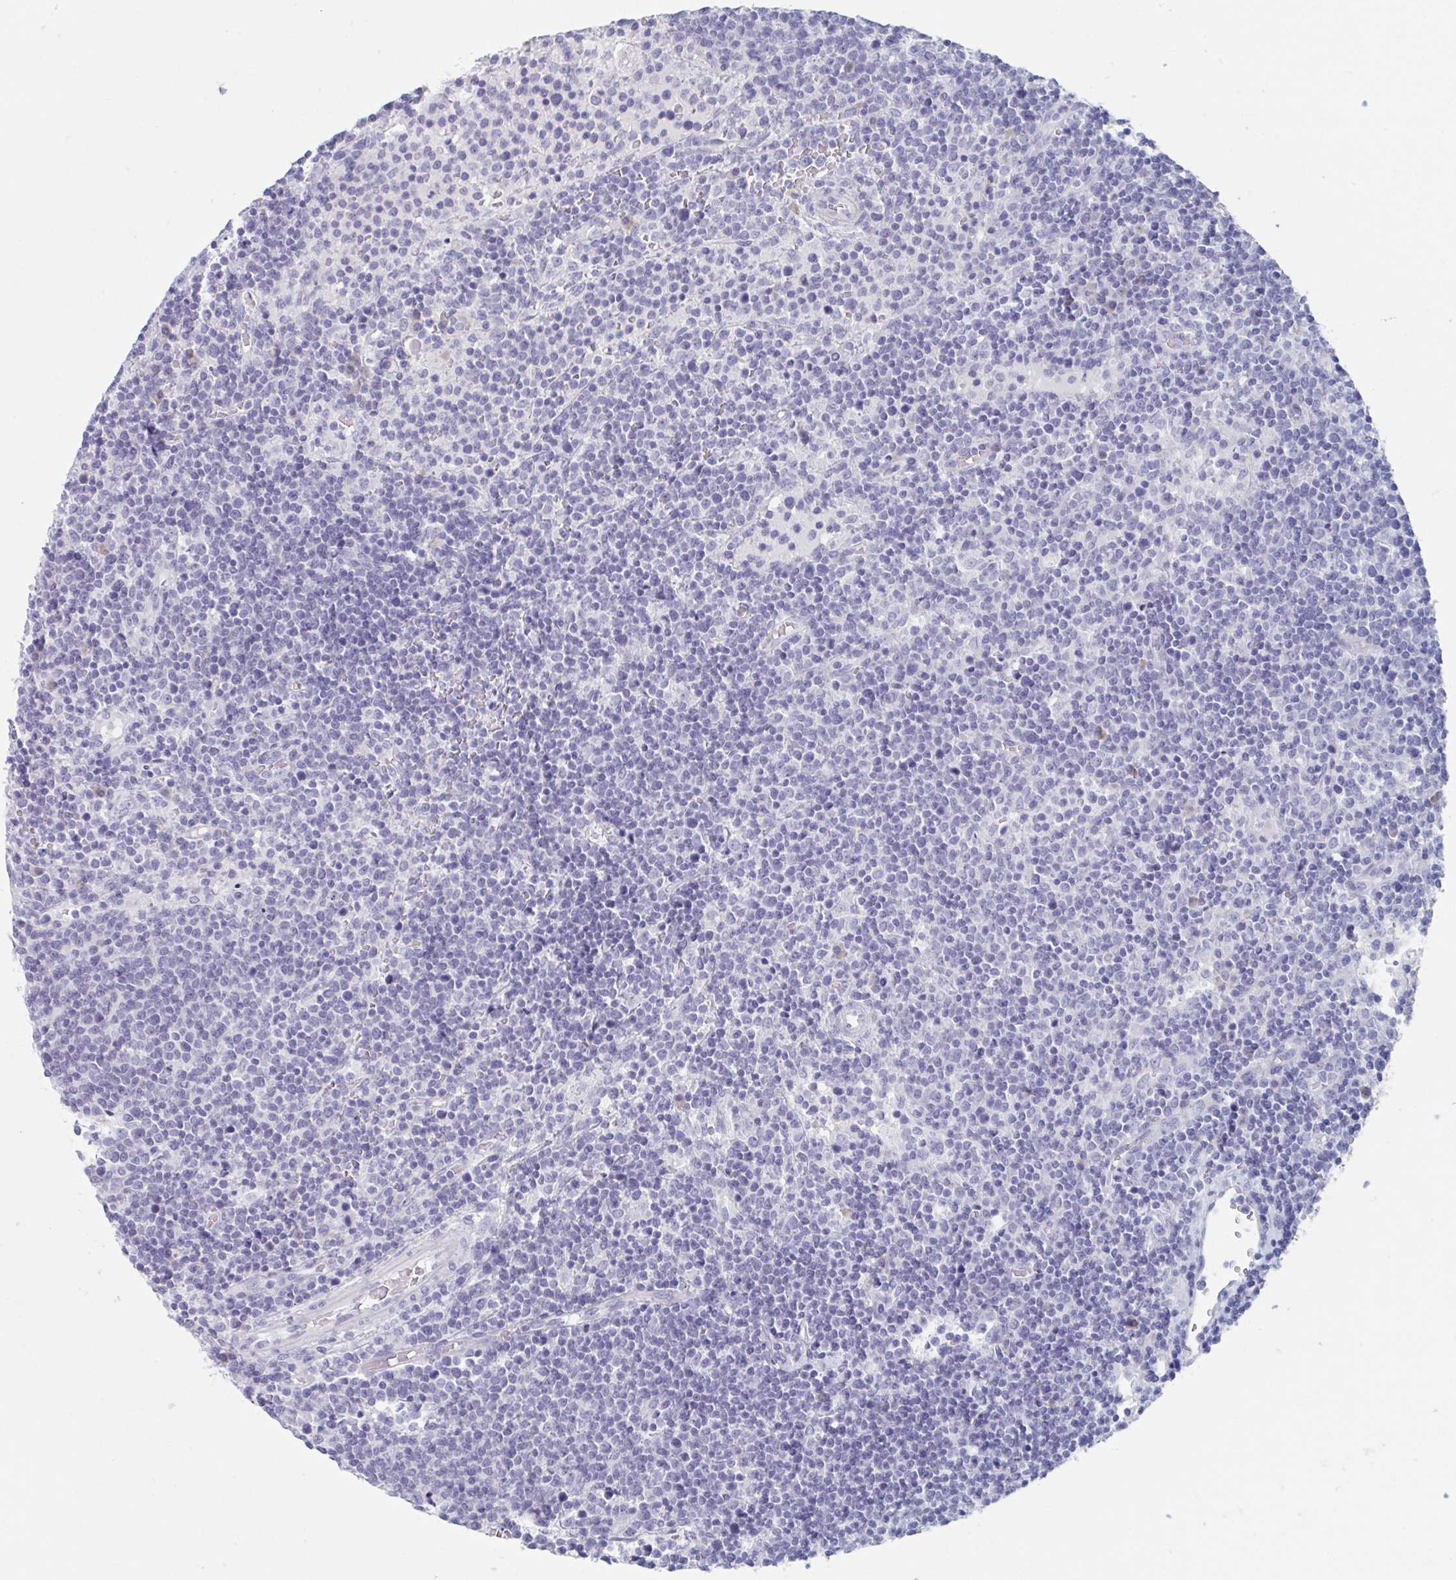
{"staining": {"intensity": "negative", "quantity": "none", "location": "none"}, "tissue": "lymphoma", "cell_type": "Tumor cells", "image_type": "cancer", "snomed": [{"axis": "morphology", "description": "Malignant lymphoma, non-Hodgkin's type, High grade"}, {"axis": "topography", "description": "Lymph node"}], "caption": "IHC image of human high-grade malignant lymphoma, non-Hodgkin's type stained for a protein (brown), which exhibits no expression in tumor cells.", "gene": "HSD11B2", "patient": {"sex": "male", "age": 61}}